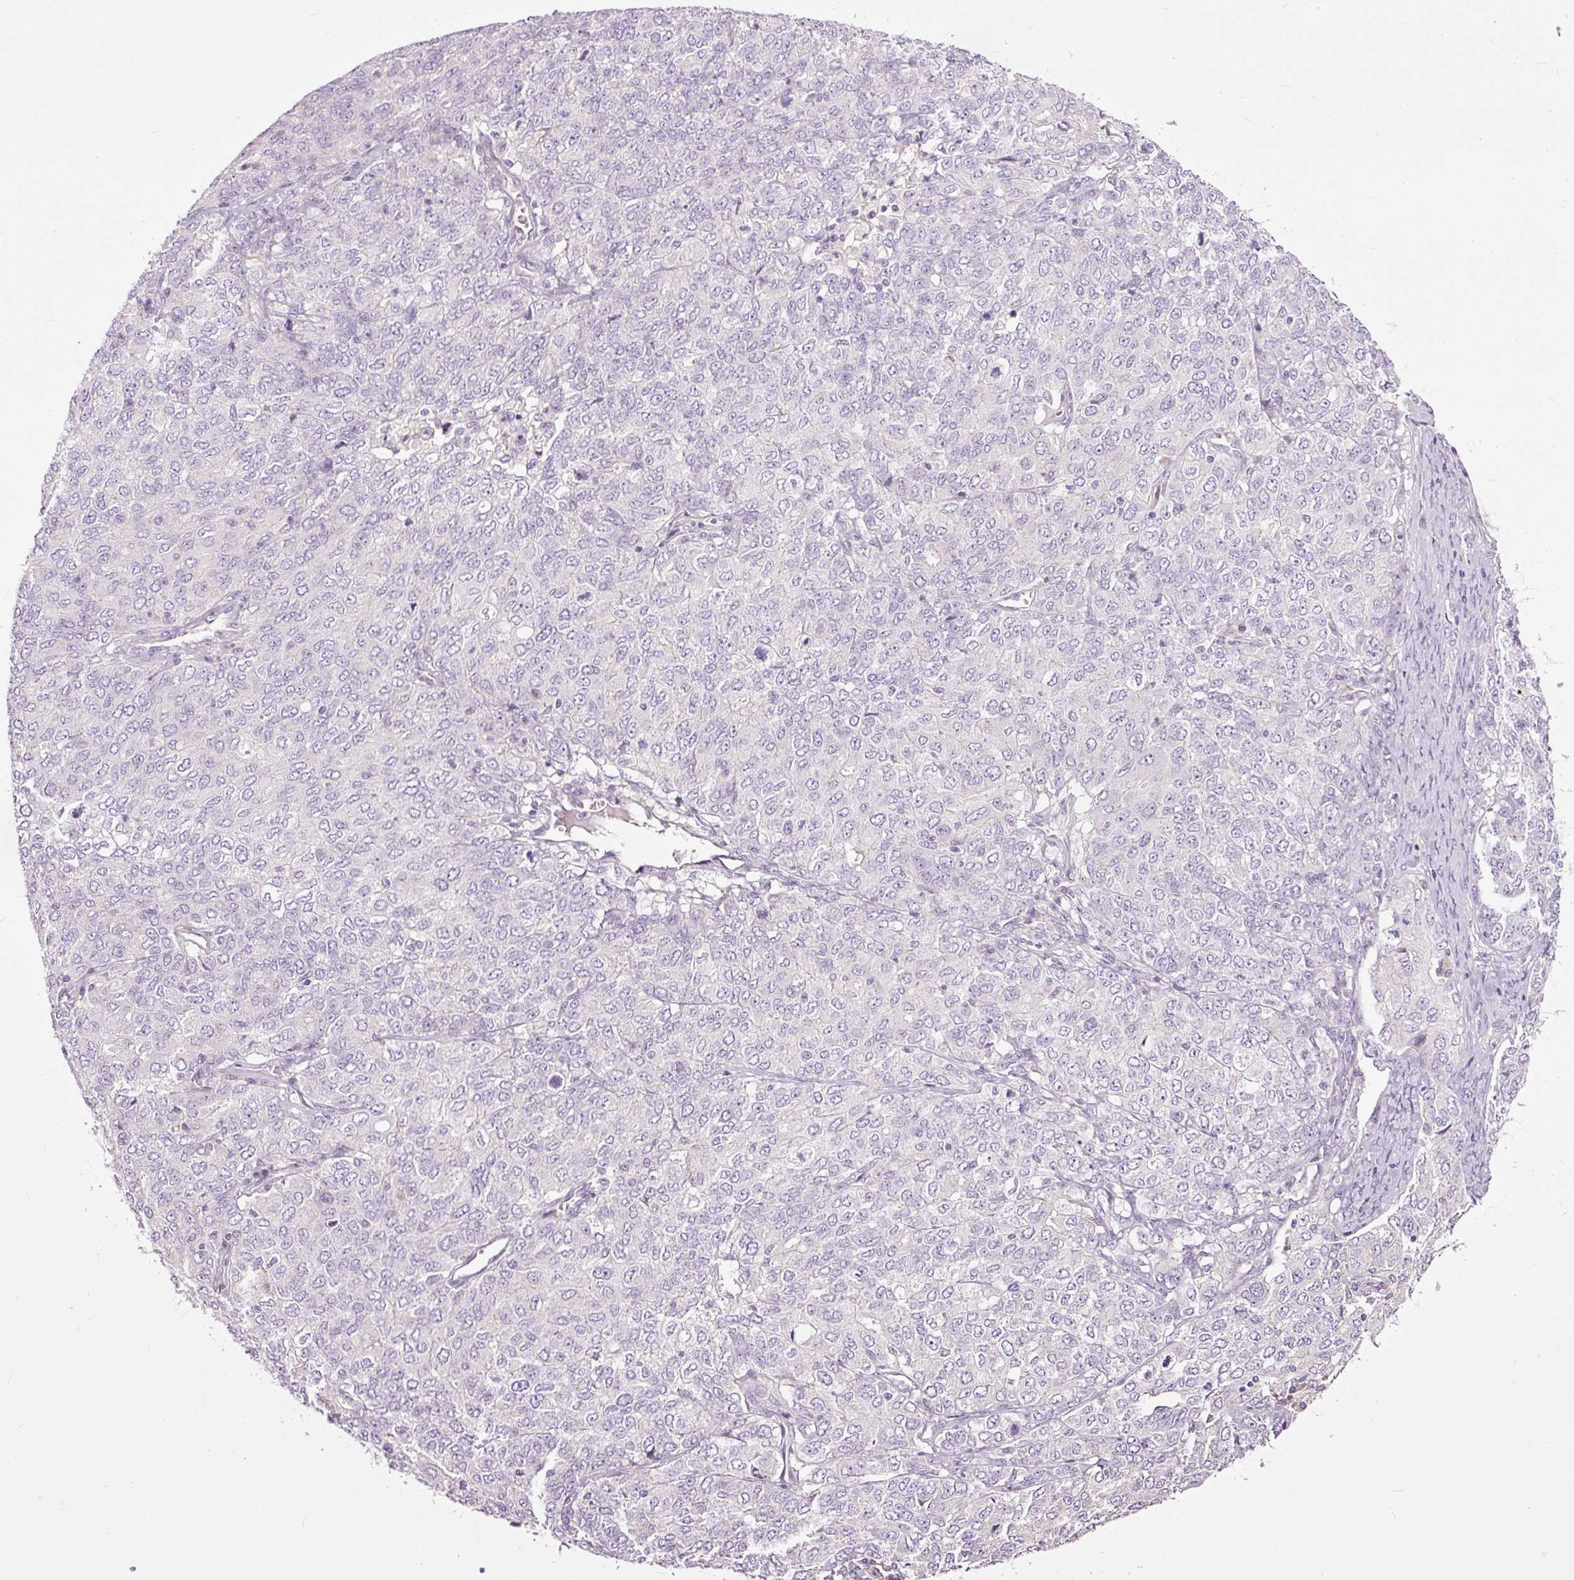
{"staining": {"intensity": "negative", "quantity": "none", "location": "none"}, "tissue": "ovarian cancer", "cell_type": "Tumor cells", "image_type": "cancer", "snomed": [{"axis": "morphology", "description": "Carcinoma, endometroid"}, {"axis": "topography", "description": "Ovary"}], "caption": "Immunohistochemistry (IHC) photomicrograph of neoplastic tissue: human ovarian cancer (endometroid carcinoma) stained with DAB (3,3'-diaminobenzidine) demonstrates no significant protein staining in tumor cells.", "gene": "FCRL4", "patient": {"sex": "female", "age": 62}}